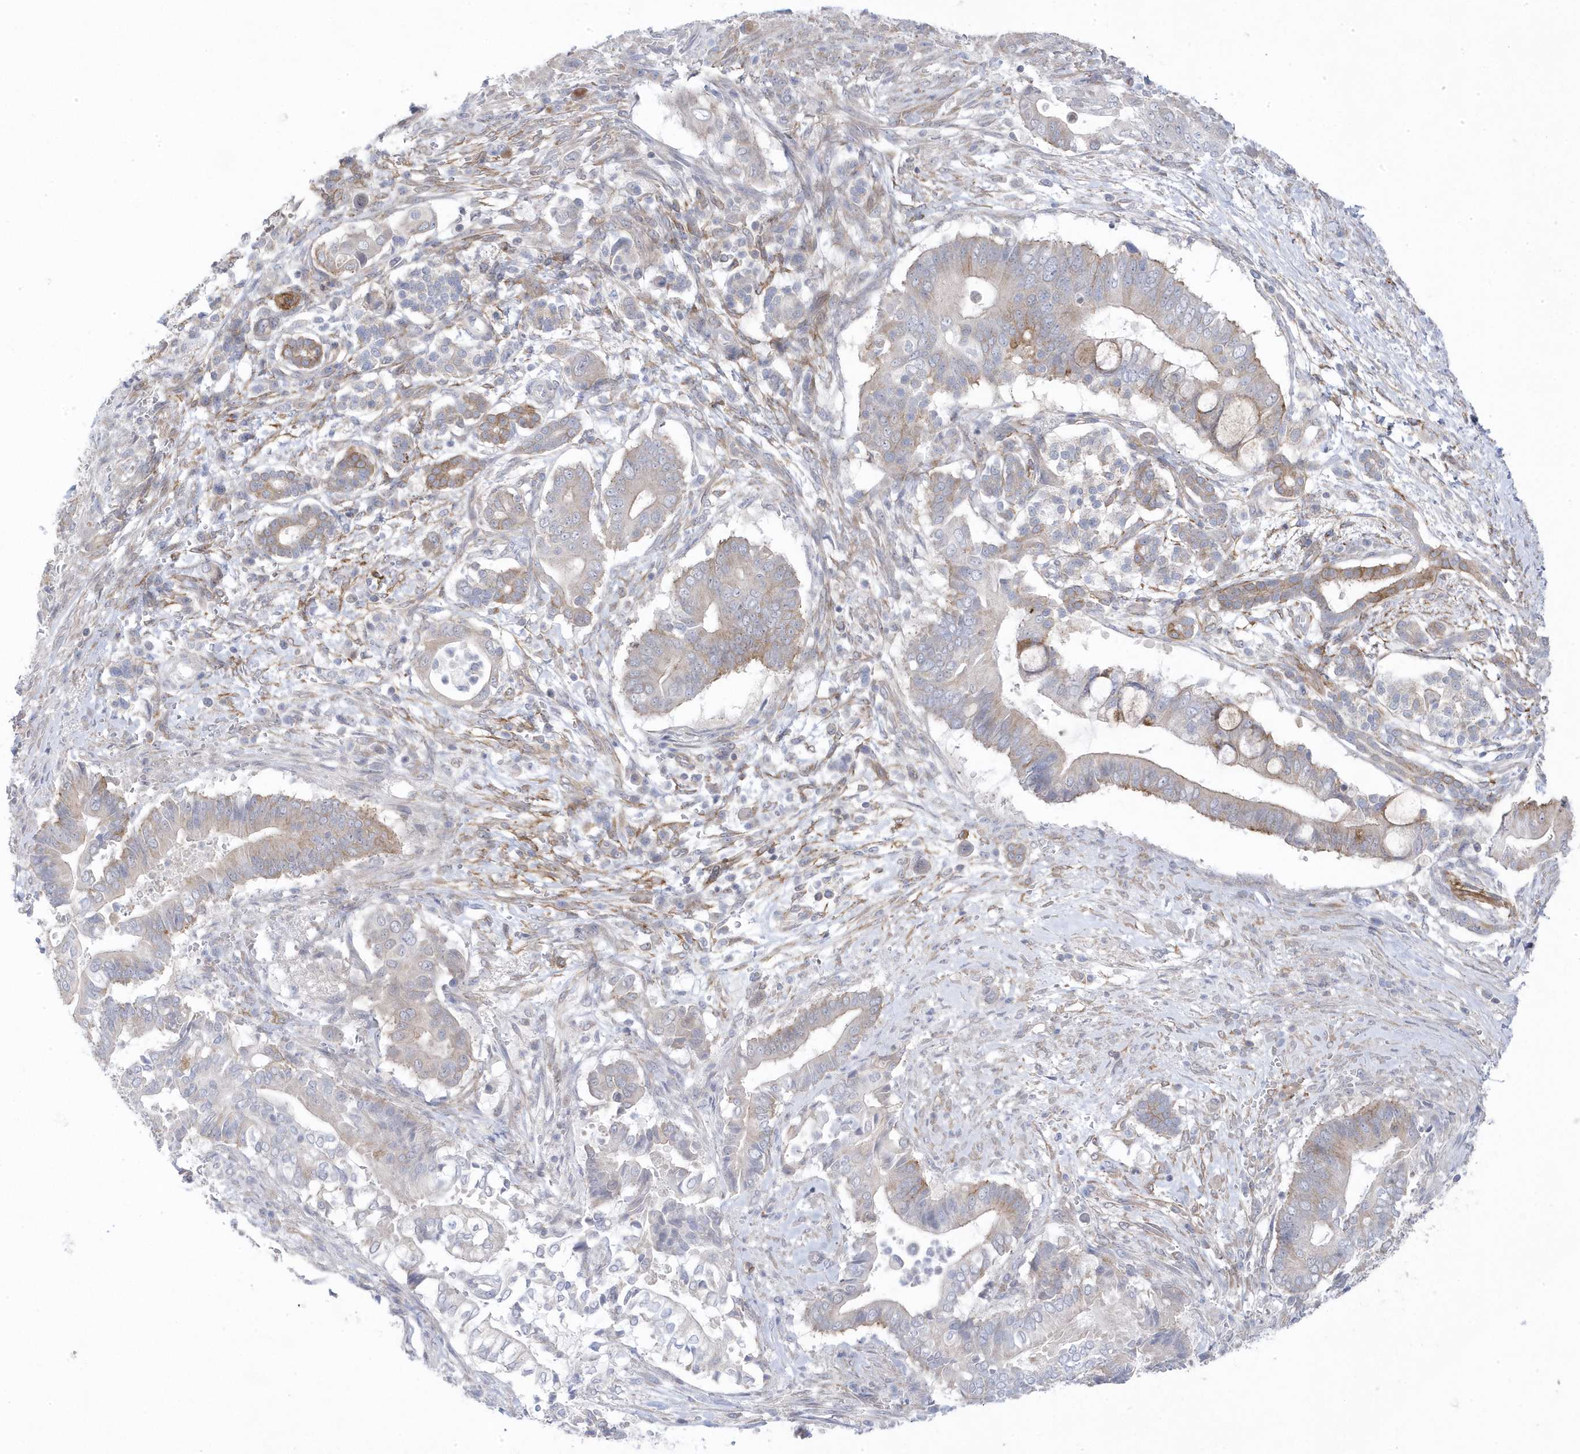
{"staining": {"intensity": "weak", "quantity": "<25%", "location": "cytoplasmic/membranous"}, "tissue": "pancreatic cancer", "cell_type": "Tumor cells", "image_type": "cancer", "snomed": [{"axis": "morphology", "description": "Adenocarcinoma, NOS"}, {"axis": "topography", "description": "Pancreas"}], "caption": "High power microscopy histopathology image of an immunohistochemistry histopathology image of pancreatic cancer (adenocarcinoma), revealing no significant positivity in tumor cells.", "gene": "ANAPC1", "patient": {"sex": "male", "age": 68}}